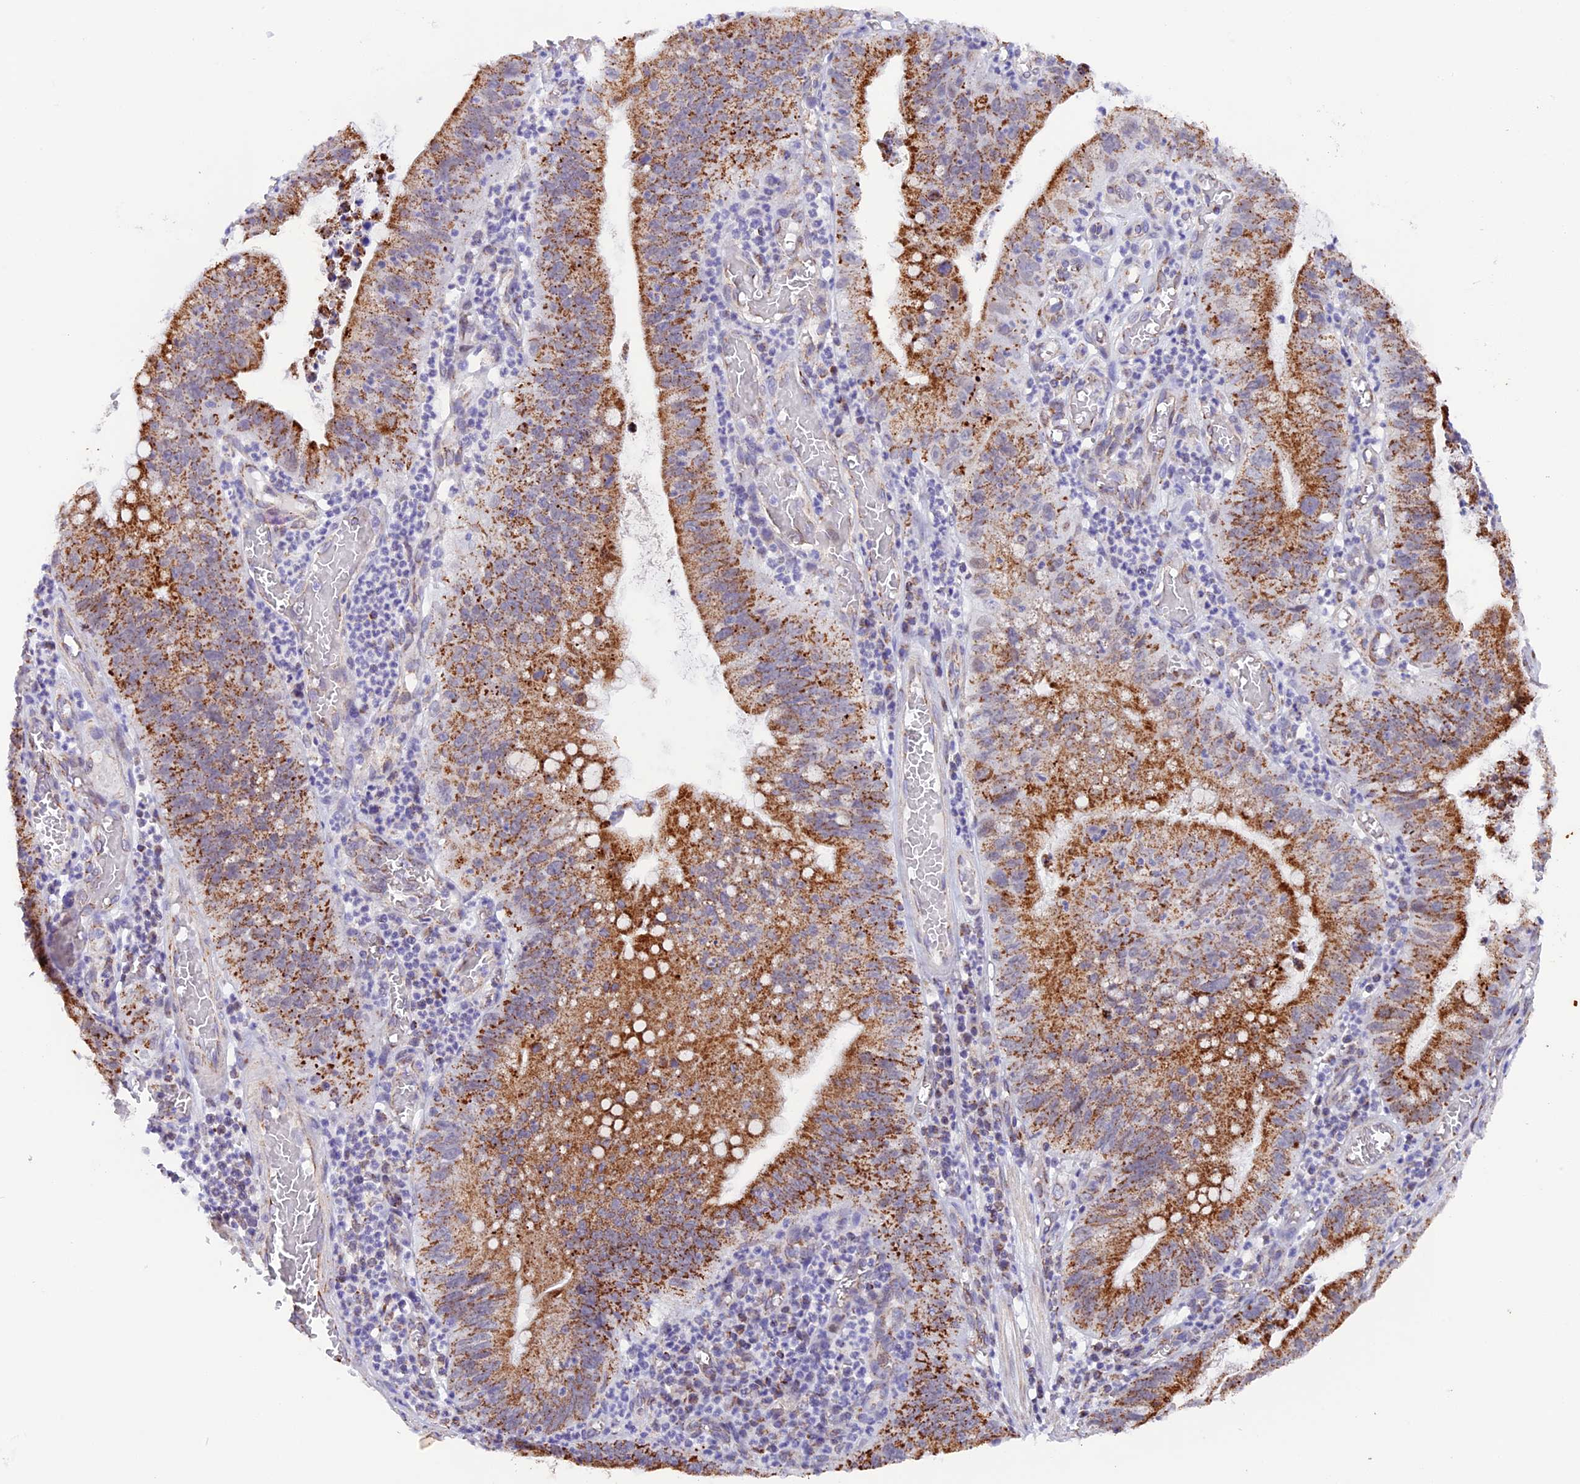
{"staining": {"intensity": "moderate", "quantity": ">75%", "location": "cytoplasmic/membranous"}, "tissue": "stomach cancer", "cell_type": "Tumor cells", "image_type": "cancer", "snomed": [{"axis": "morphology", "description": "Adenocarcinoma, NOS"}, {"axis": "topography", "description": "Stomach"}], "caption": "Moderate cytoplasmic/membranous staining is seen in about >75% of tumor cells in adenocarcinoma (stomach).", "gene": "TFAM", "patient": {"sex": "male", "age": 59}}